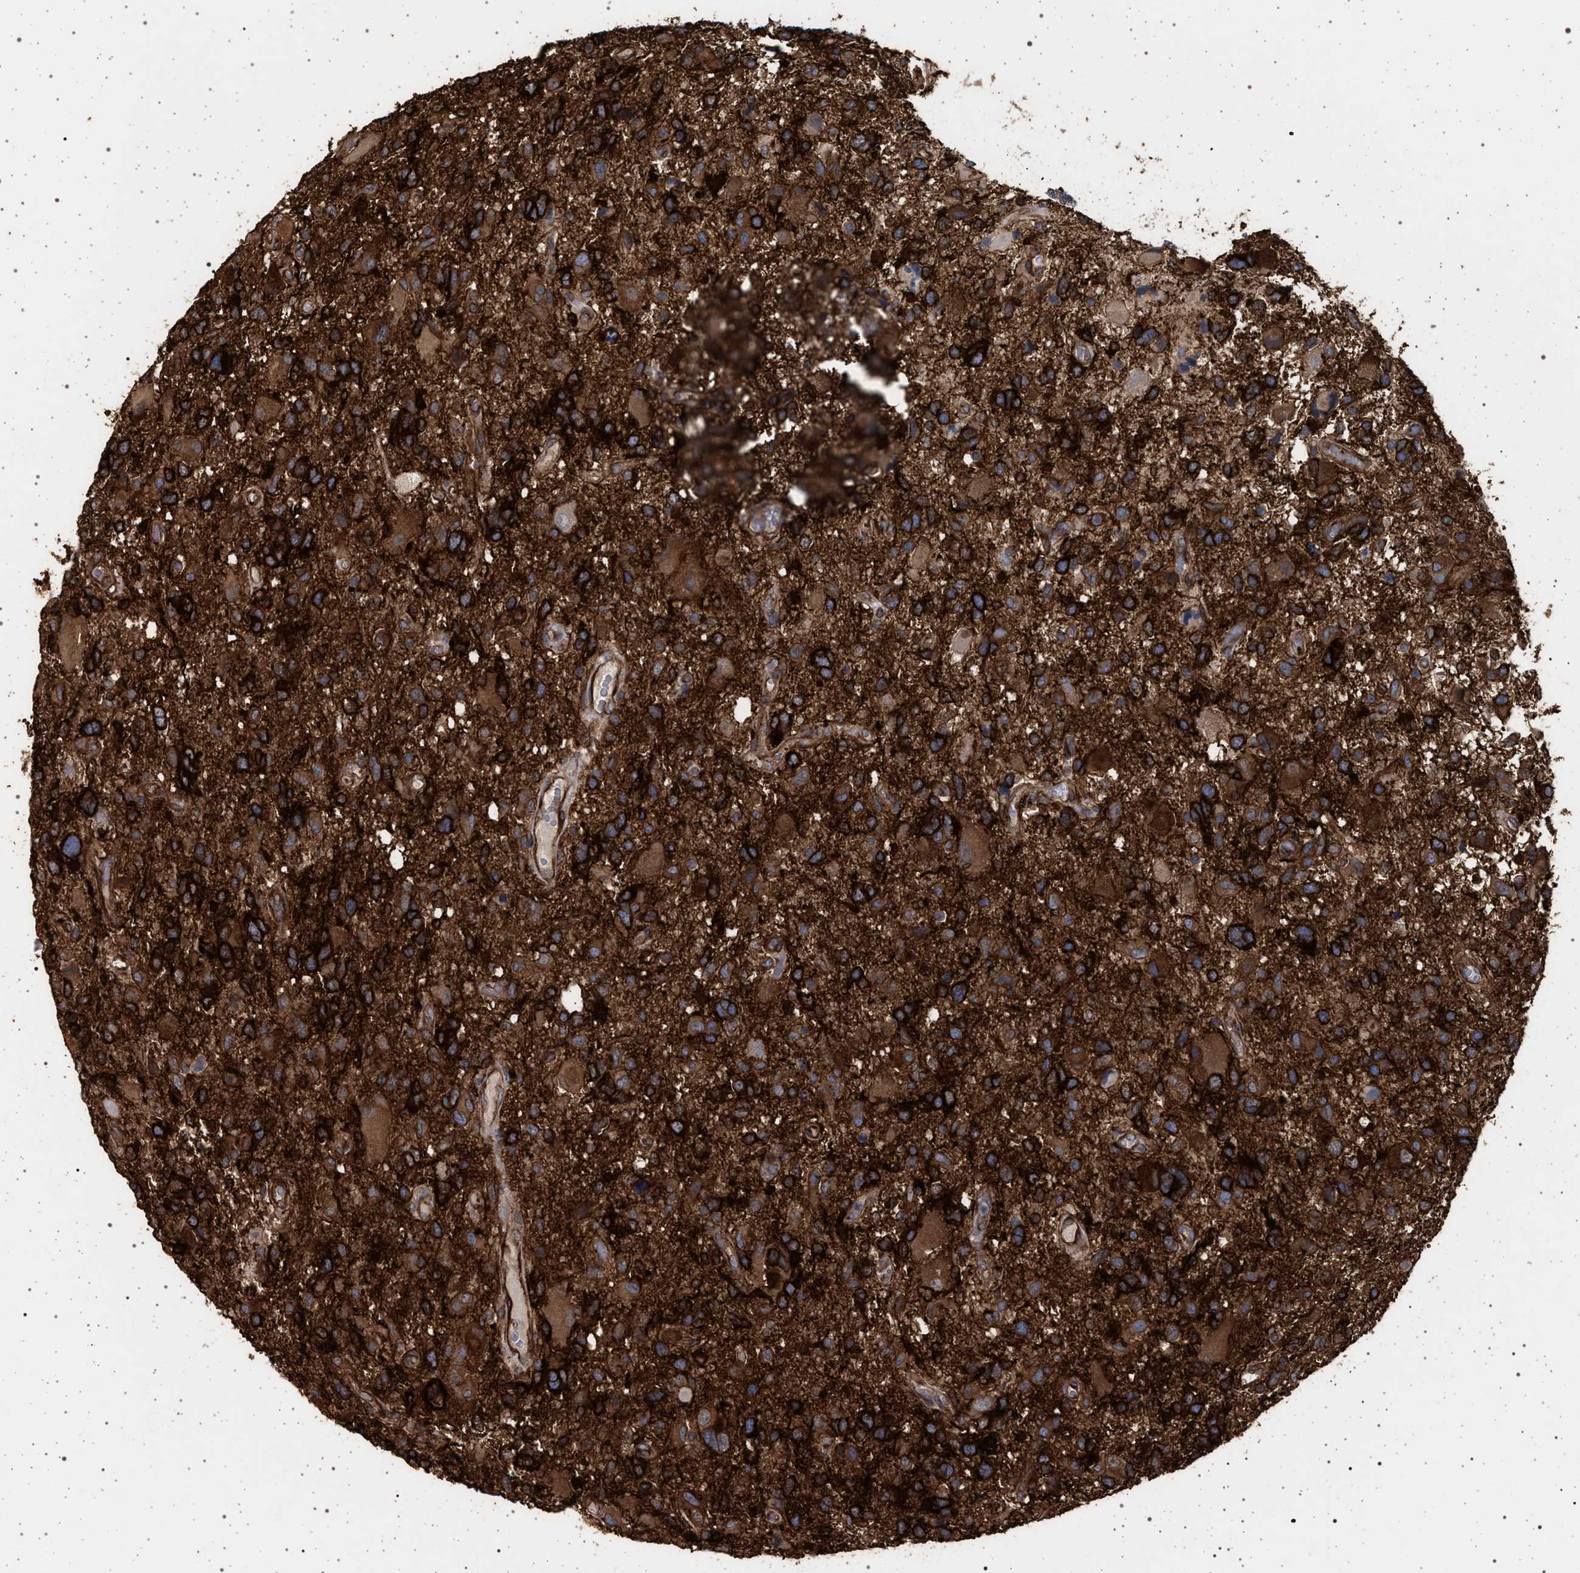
{"staining": {"intensity": "strong", "quantity": ">75%", "location": "cytoplasmic/membranous"}, "tissue": "glioma", "cell_type": "Tumor cells", "image_type": "cancer", "snomed": [{"axis": "morphology", "description": "Glioma, malignant, High grade"}, {"axis": "topography", "description": "Brain"}], "caption": "High-magnification brightfield microscopy of malignant glioma (high-grade) stained with DAB (3,3'-diaminobenzidine) (brown) and counterstained with hematoxylin (blue). tumor cells exhibit strong cytoplasmic/membranous positivity is appreciated in approximately>75% of cells. Immunohistochemistry stains the protein in brown and the nuclei are stained blue.", "gene": "IFT20", "patient": {"sex": "male", "age": 33}}